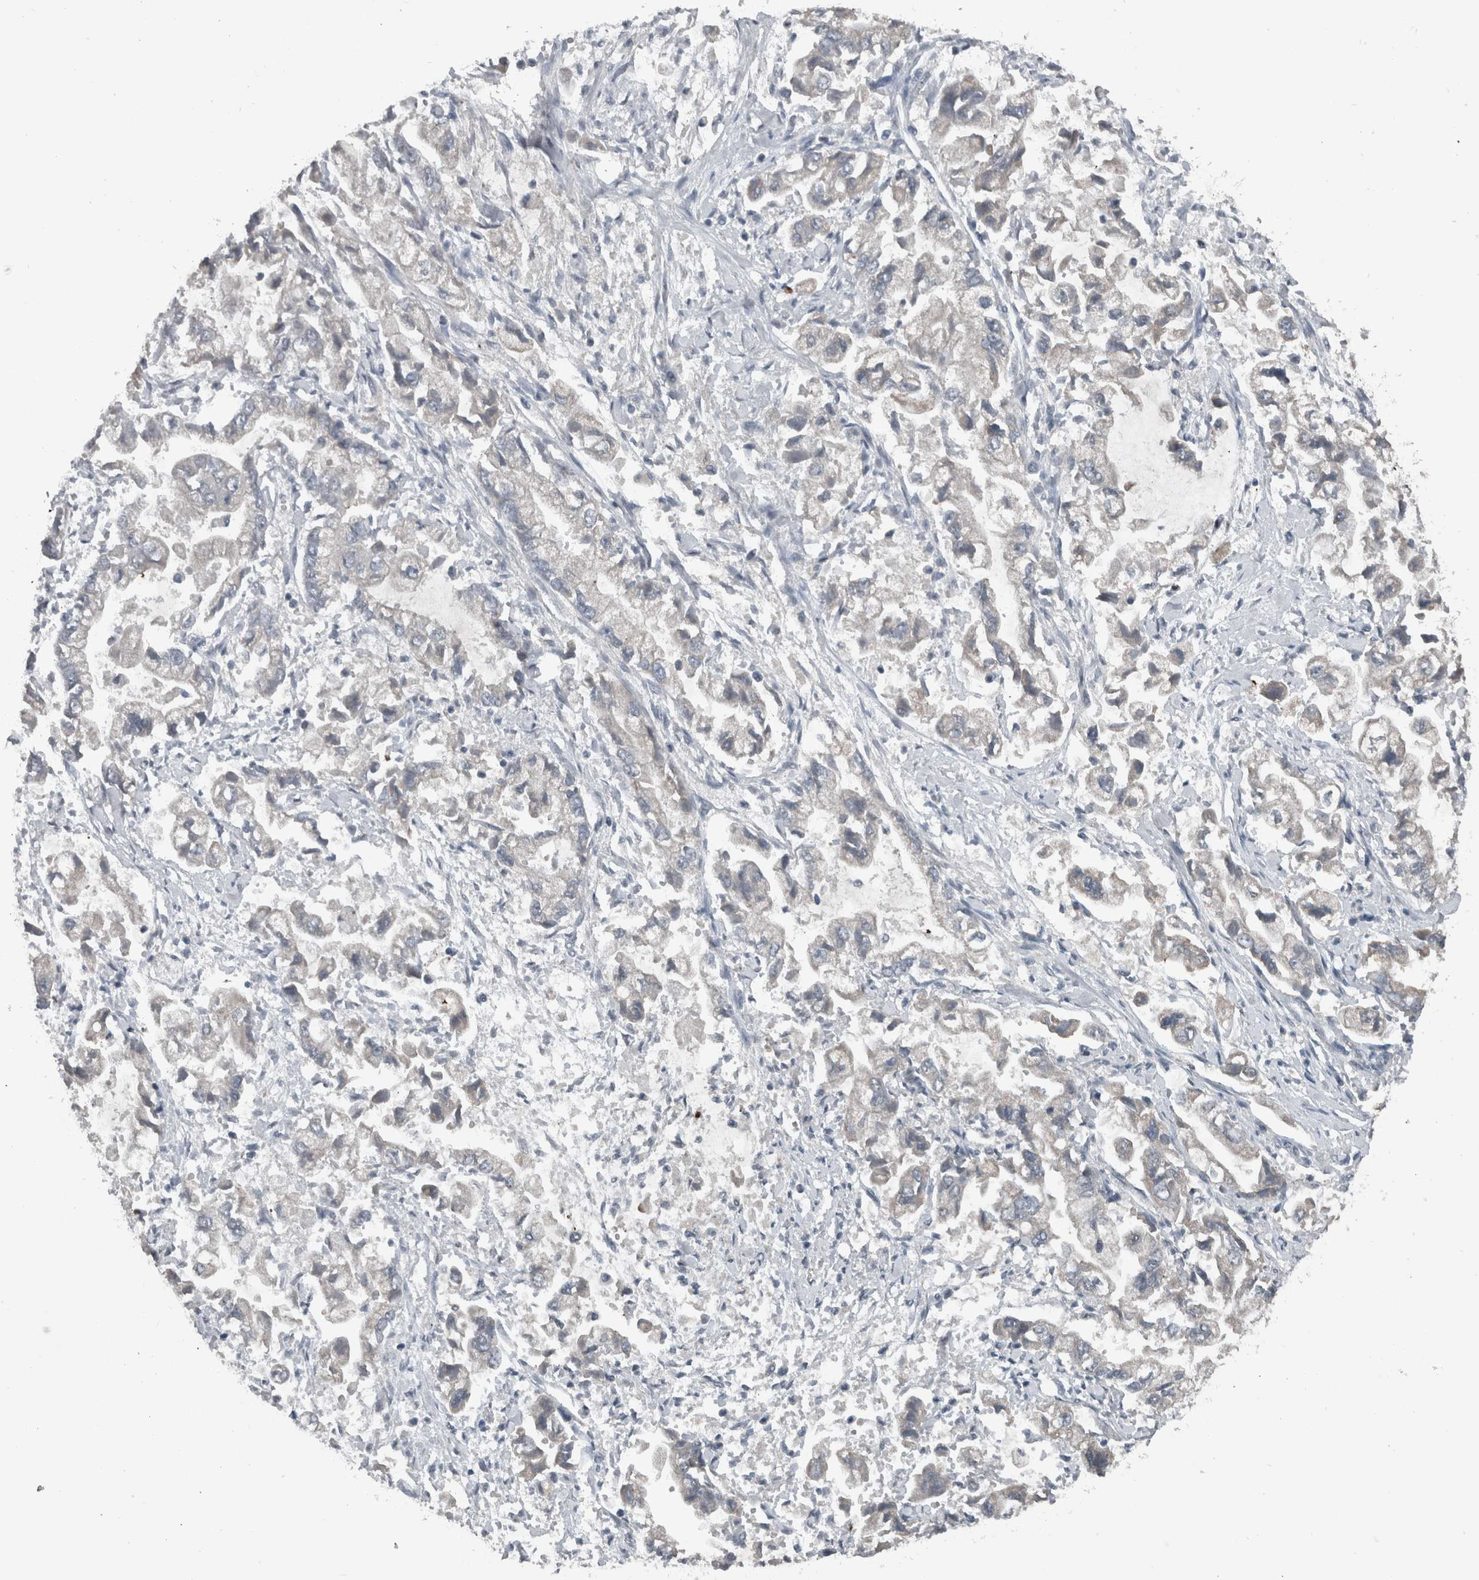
{"staining": {"intensity": "negative", "quantity": "none", "location": "none"}, "tissue": "stomach cancer", "cell_type": "Tumor cells", "image_type": "cancer", "snomed": [{"axis": "morphology", "description": "Normal tissue, NOS"}, {"axis": "morphology", "description": "Adenocarcinoma, NOS"}, {"axis": "topography", "description": "Stomach"}], "caption": "Immunohistochemical staining of human stomach cancer reveals no significant staining in tumor cells. (DAB immunohistochemistry, high magnification).", "gene": "ZBTB21", "patient": {"sex": "male", "age": 62}}